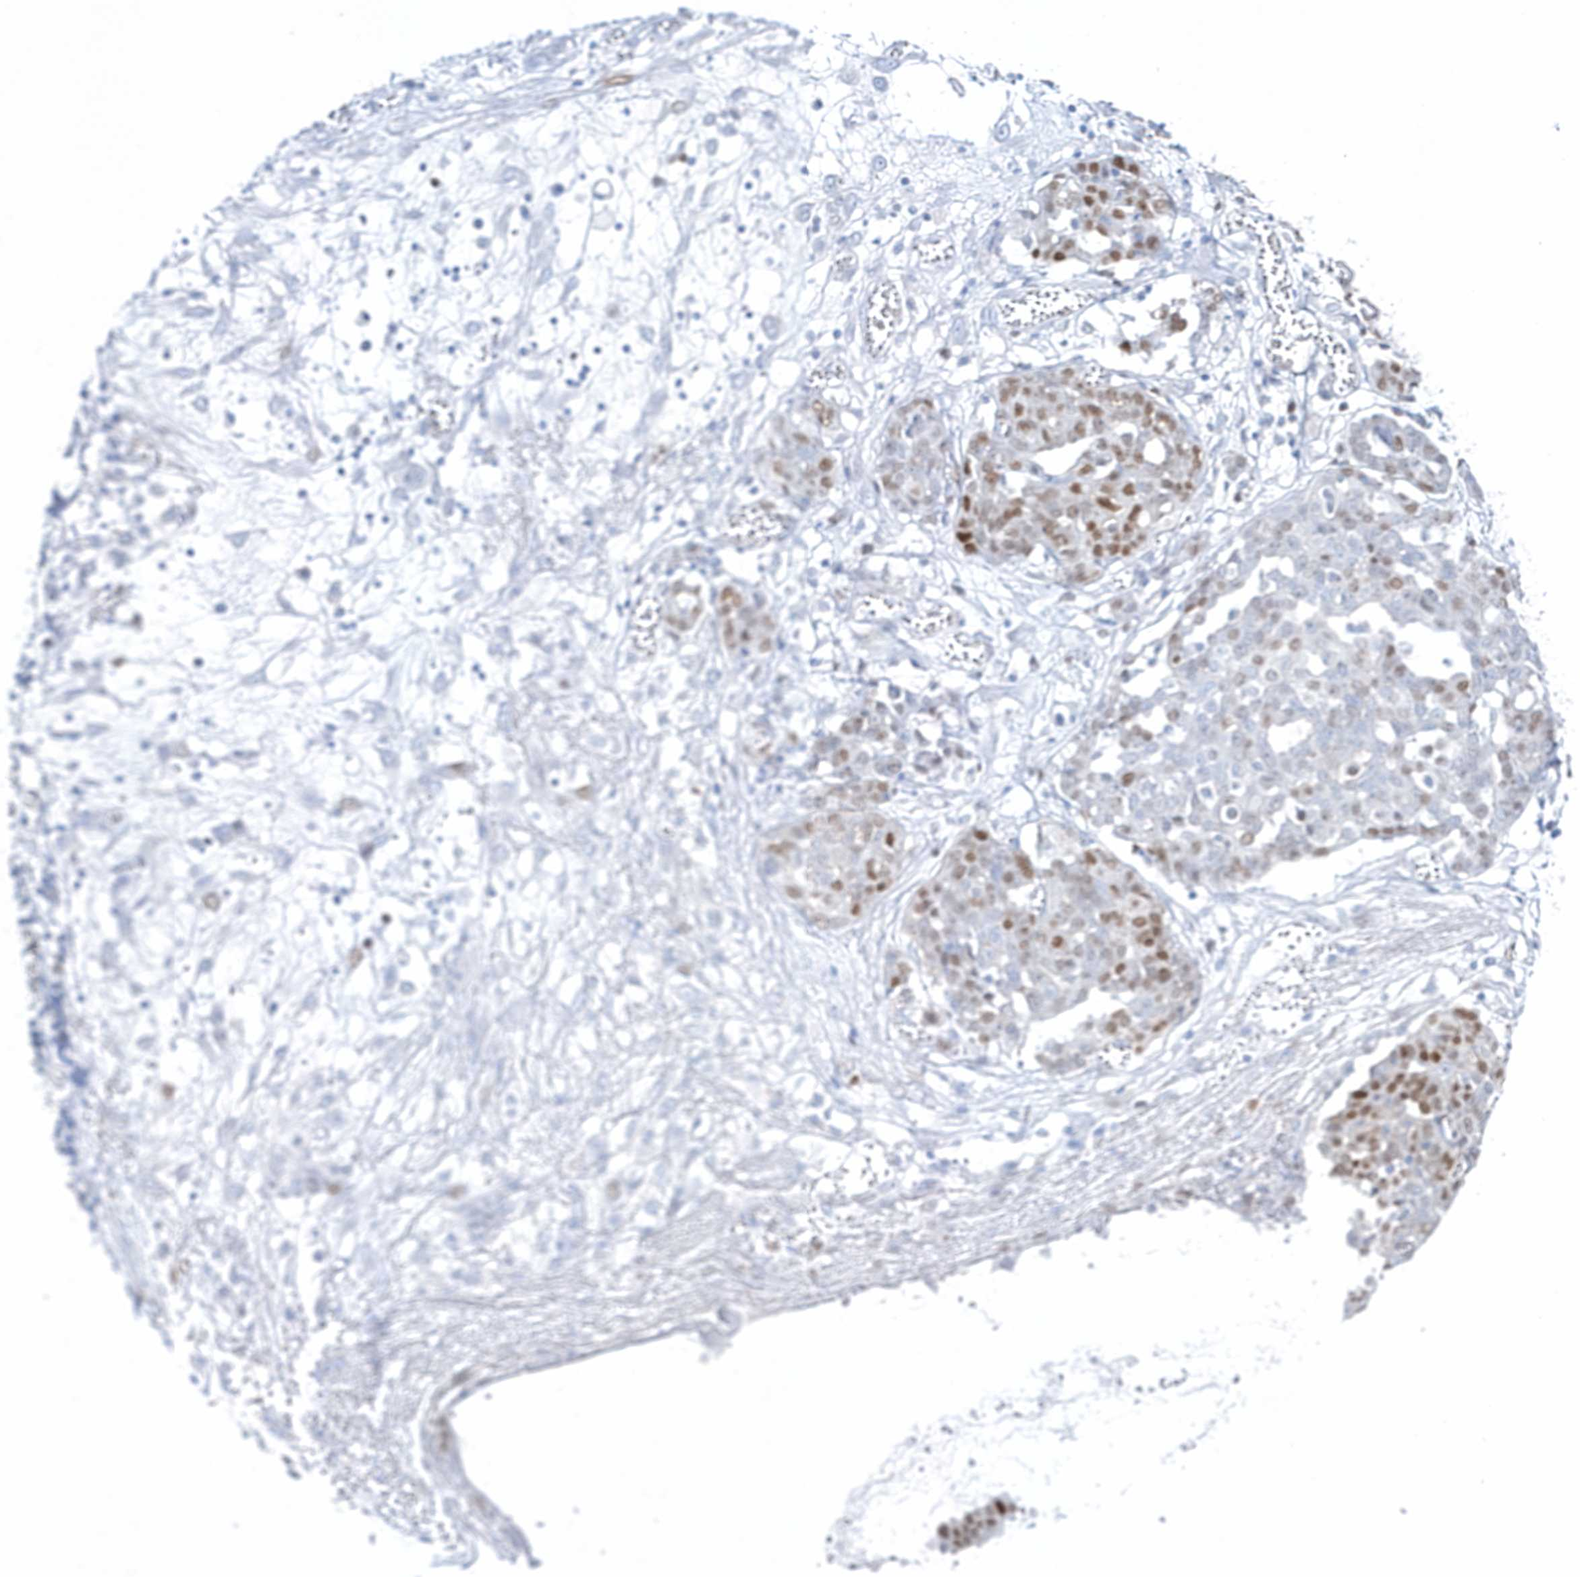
{"staining": {"intensity": "moderate", "quantity": "25%-75%", "location": "nuclear"}, "tissue": "ovarian cancer", "cell_type": "Tumor cells", "image_type": "cancer", "snomed": [{"axis": "morphology", "description": "Cystadenocarcinoma, serous, NOS"}, {"axis": "topography", "description": "Soft tissue"}, {"axis": "topography", "description": "Ovary"}], "caption": "IHC micrograph of neoplastic tissue: ovarian serous cystadenocarcinoma stained using IHC displays medium levels of moderate protein expression localized specifically in the nuclear of tumor cells, appearing as a nuclear brown color.", "gene": "TMCO6", "patient": {"sex": "female", "age": 57}}